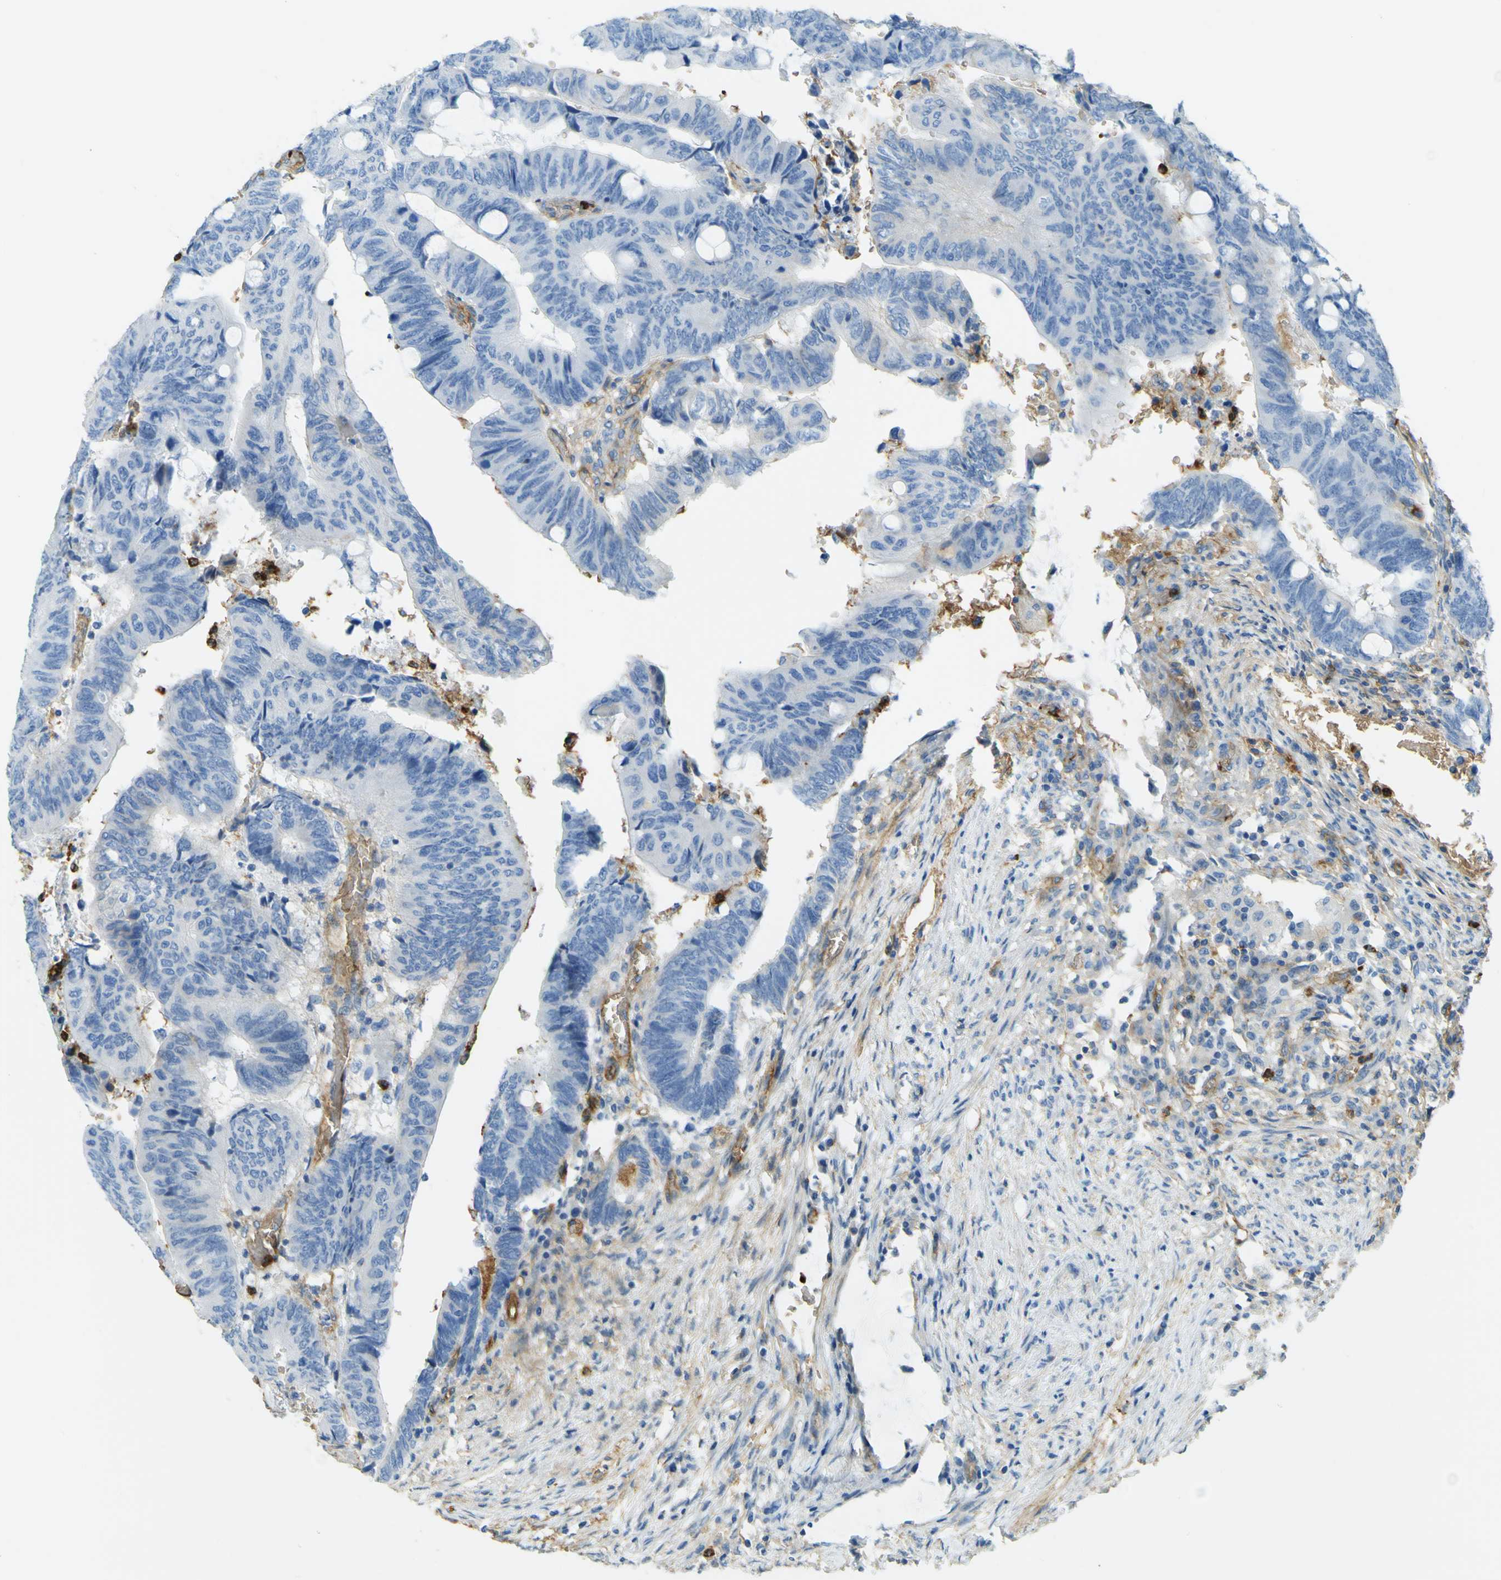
{"staining": {"intensity": "negative", "quantity": "none", "location": "none"}, "tissue": "colorectal cancer", "cell_type": "Tumor cells", "image_type": "cancer", "snomed": [{"axis": "morphology", "description": "Normal tissue, NOS"}, {"axis": "morphology", "description": "Adenocarcinoma, NOS"}, {"axis": "topography", "description": "Rectum"}, {"axis": "topography", "description": "Peripheral nerve tissue"}], "caption": "This is an IHC histopathology image of human colorectal cancer (adenocarcinoma). There is no expression in tumor cells.", "gene": "PLXDC1", "patient": {"sex": "male", "age": 92}}